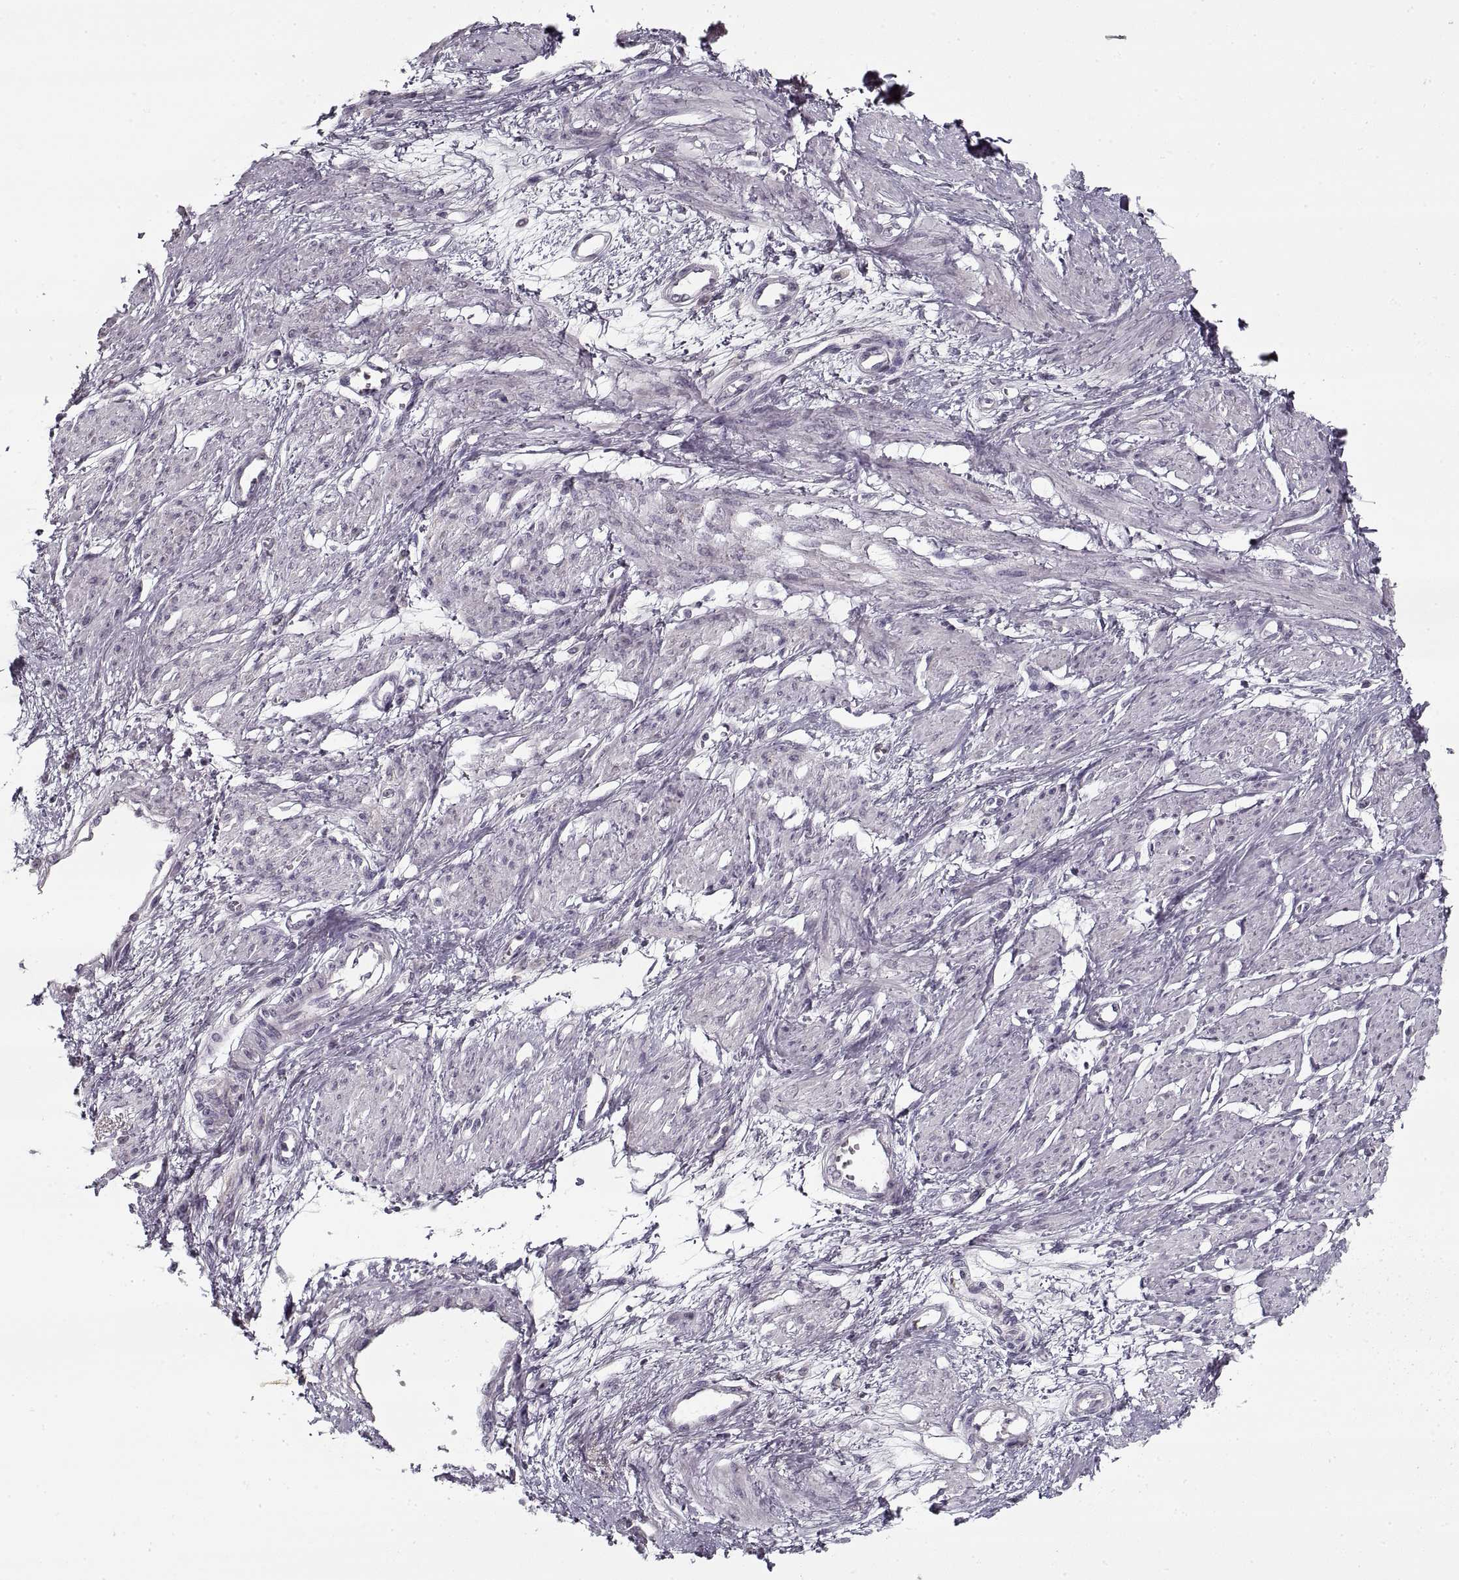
{"staining": {"intensity": "negative", "quantity": "none", "location": "none"}, "tissue": "smooth muscle", "cell_type": "Smooth muscle cells", "image_type": "normal", "snomed": [{"axis": "morphology", "description": "Normal tissue, NOS"}, {"axis": "topography", "description": "Smooth muscle"}, {"axis": "topography", "description": "Uterus"}], "caption": "DAB (3,3'-diaminobenzidine) immunohistochemical staining of benign smooth muscle reveals no significant staining in smooth muscle cells.", "gene": "GAD2", "patient": {"sex": "female", "age": 39}}